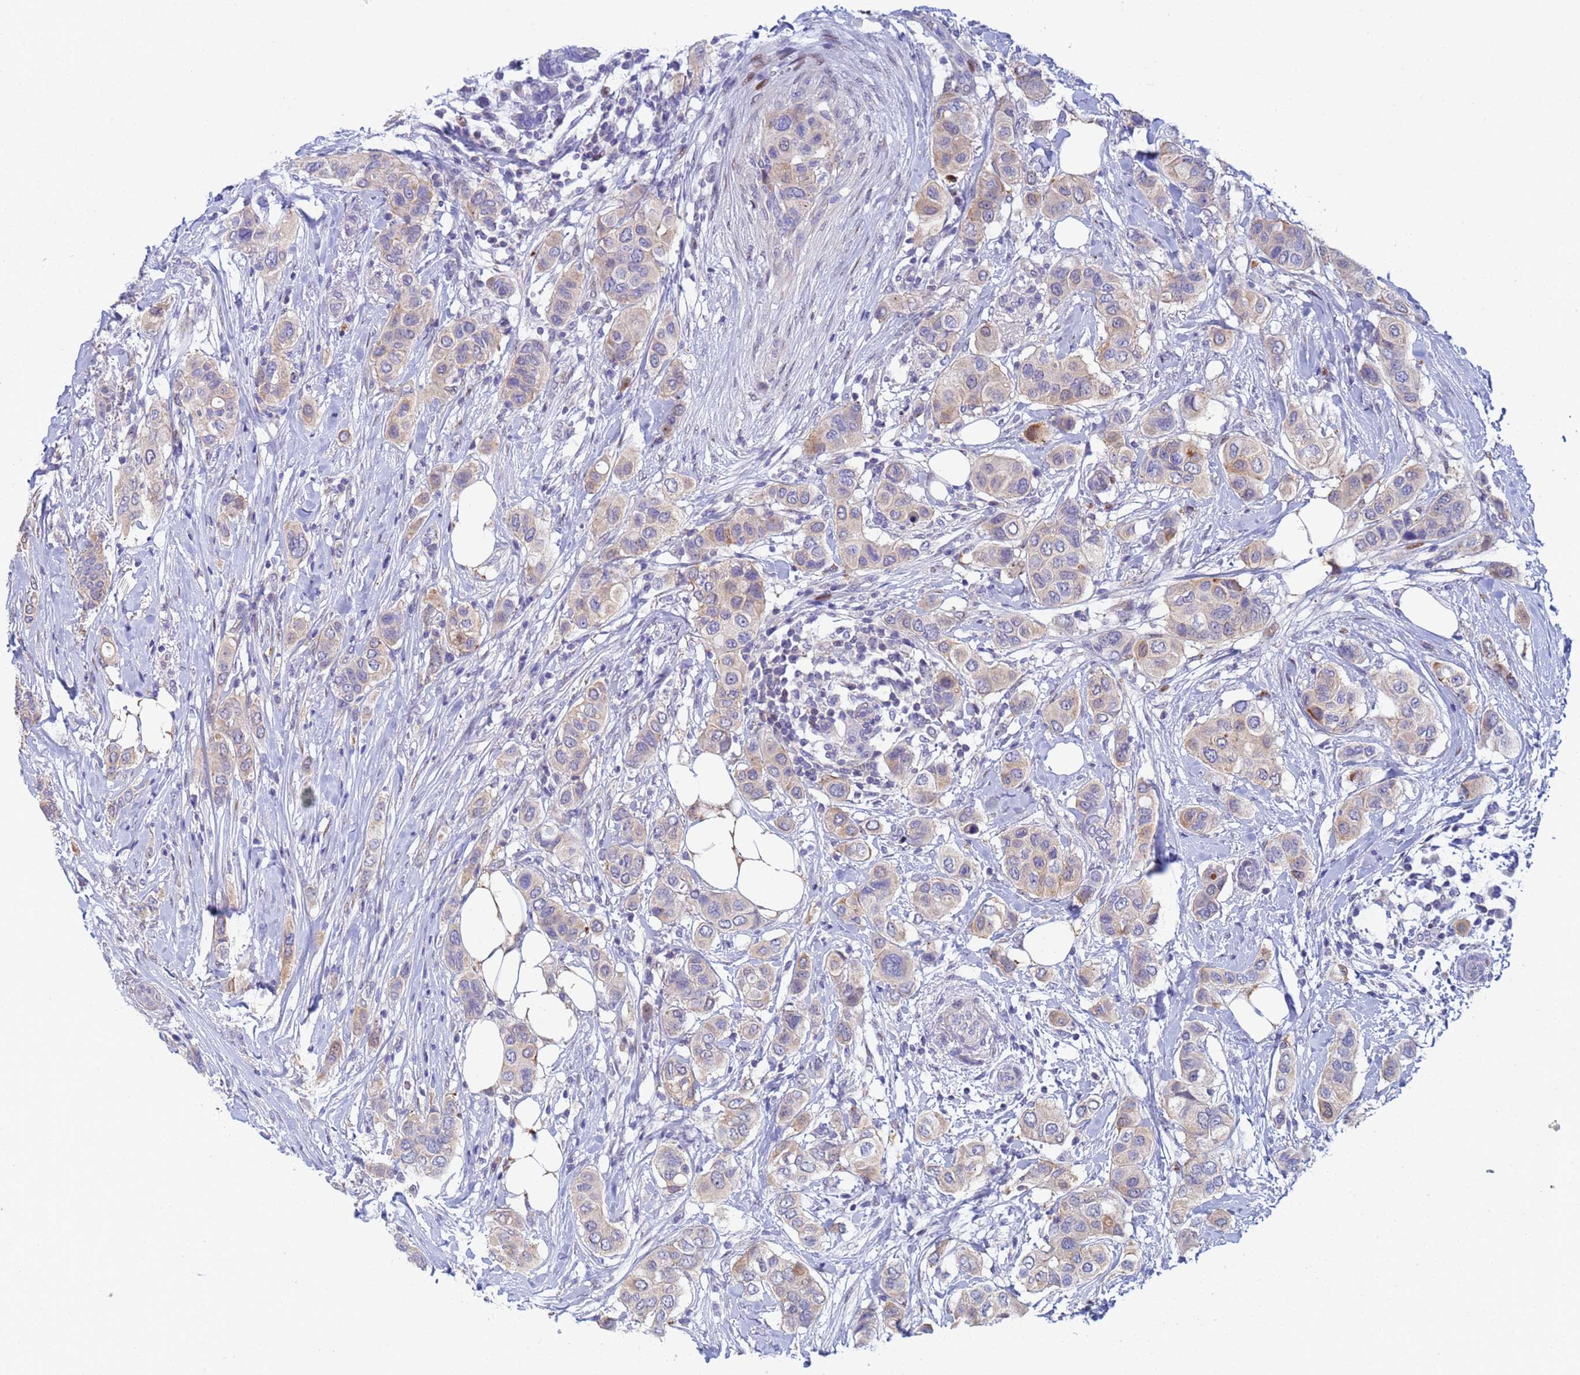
{"staining": {"intensity": "strong", "quantity": "<25%", "location": "cytoplasmic/membranous"}, "tissue": "breast cancer", "cell_type": "Tumor cells", "image_type": "cancer", "snomed": [{"axis": "morphology", "description": "Lobular carcinoma"}, {"axis": "topography", "description": "Breast"}], "caption": "Breast cancer stained with a brown dye reveals strong cytoplasmic/membranous positive staining in about <25% of tumor cells.", "gene": "PPP6R1", "patient": {"sex": "female", "age": 51}}